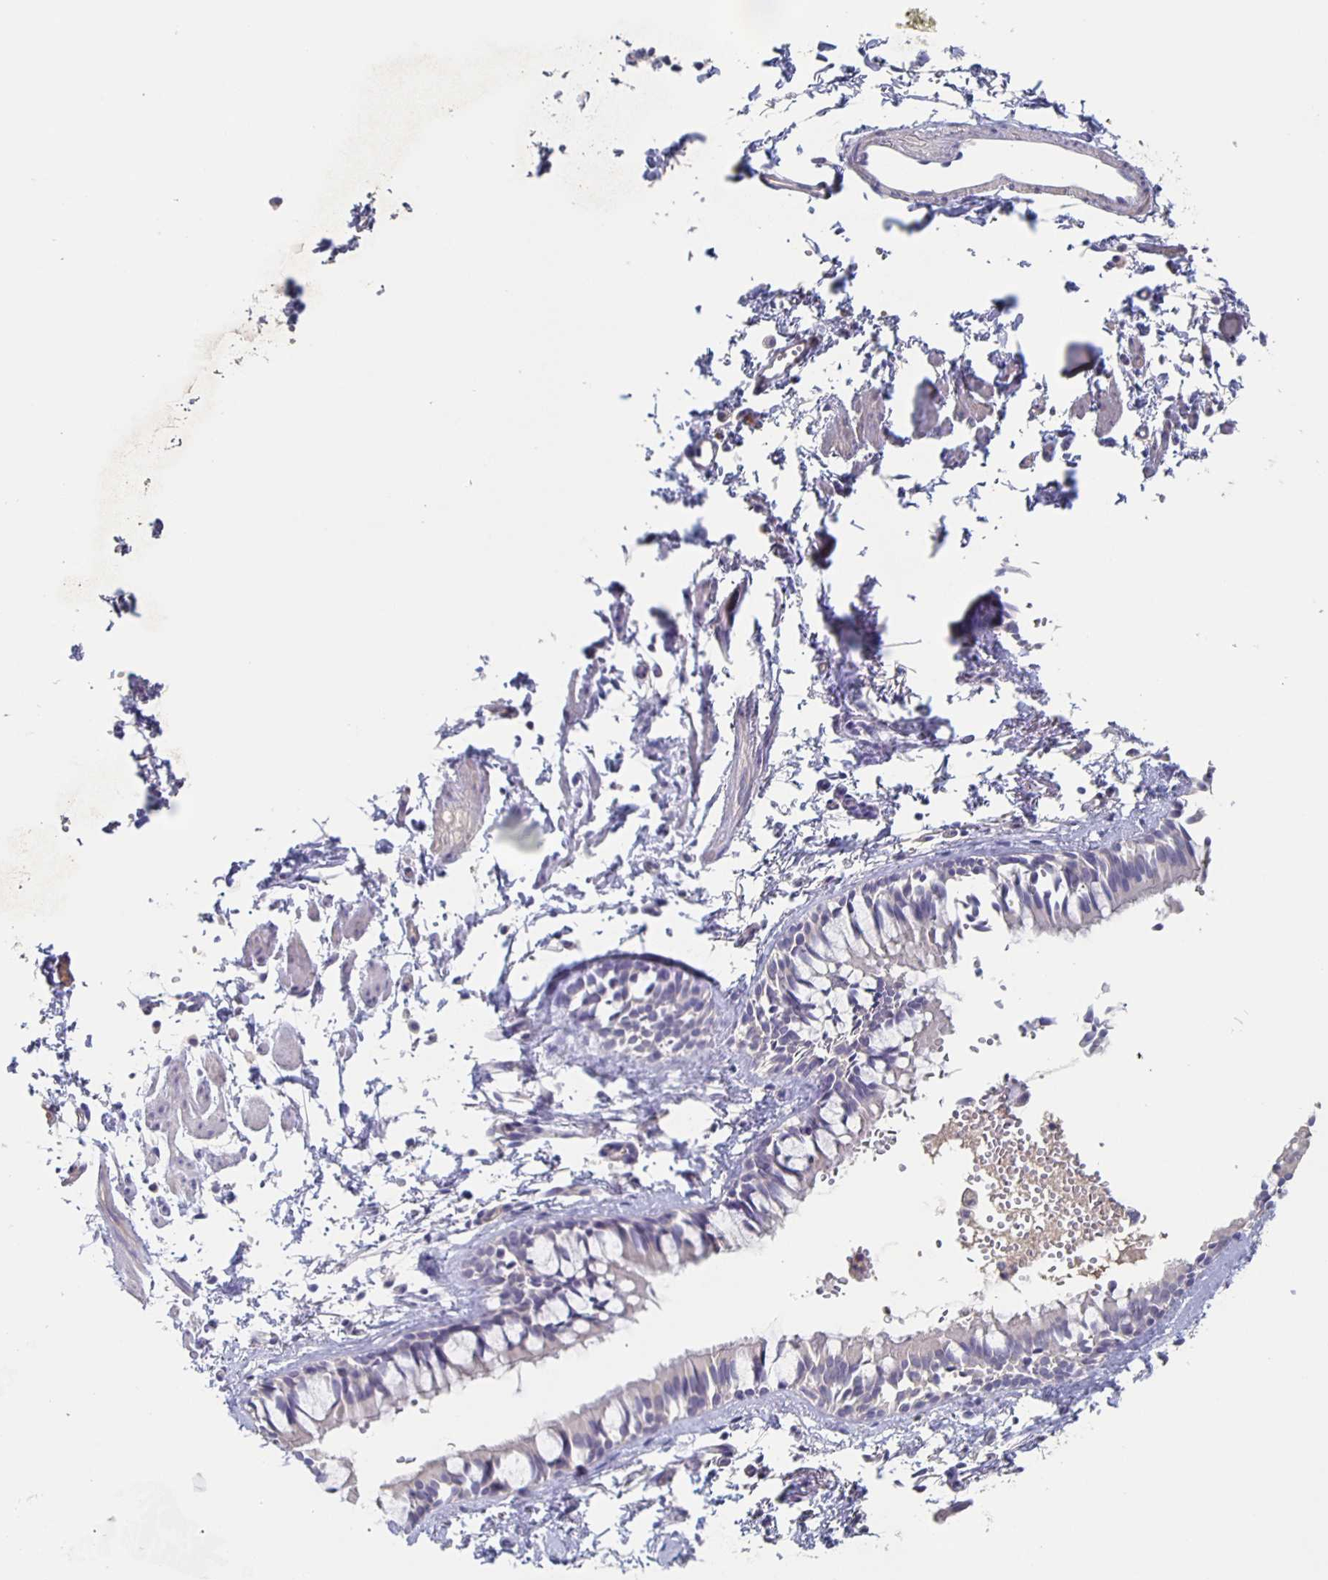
{"staining": {"intensity": "negative", "quantity": "none", "location": "none"}, "tissue": "bronchus", "cell_type": "Respiratory epithelial cells", "image_type": "normal", "snomed": [{"axis": "morphology", "description": "Normal tissue, NOS"}, {"axis": "topography", "description": "Bronchus"}], "caption": "Respiratory epithelial cells are negative for brown protein staining in benign bronchus. (Brightfield microscopy of DAB immunohistochemistry at high magnification).", "gene": "CACNA2D2", "patient": {"sex": "female", "age": 59}}